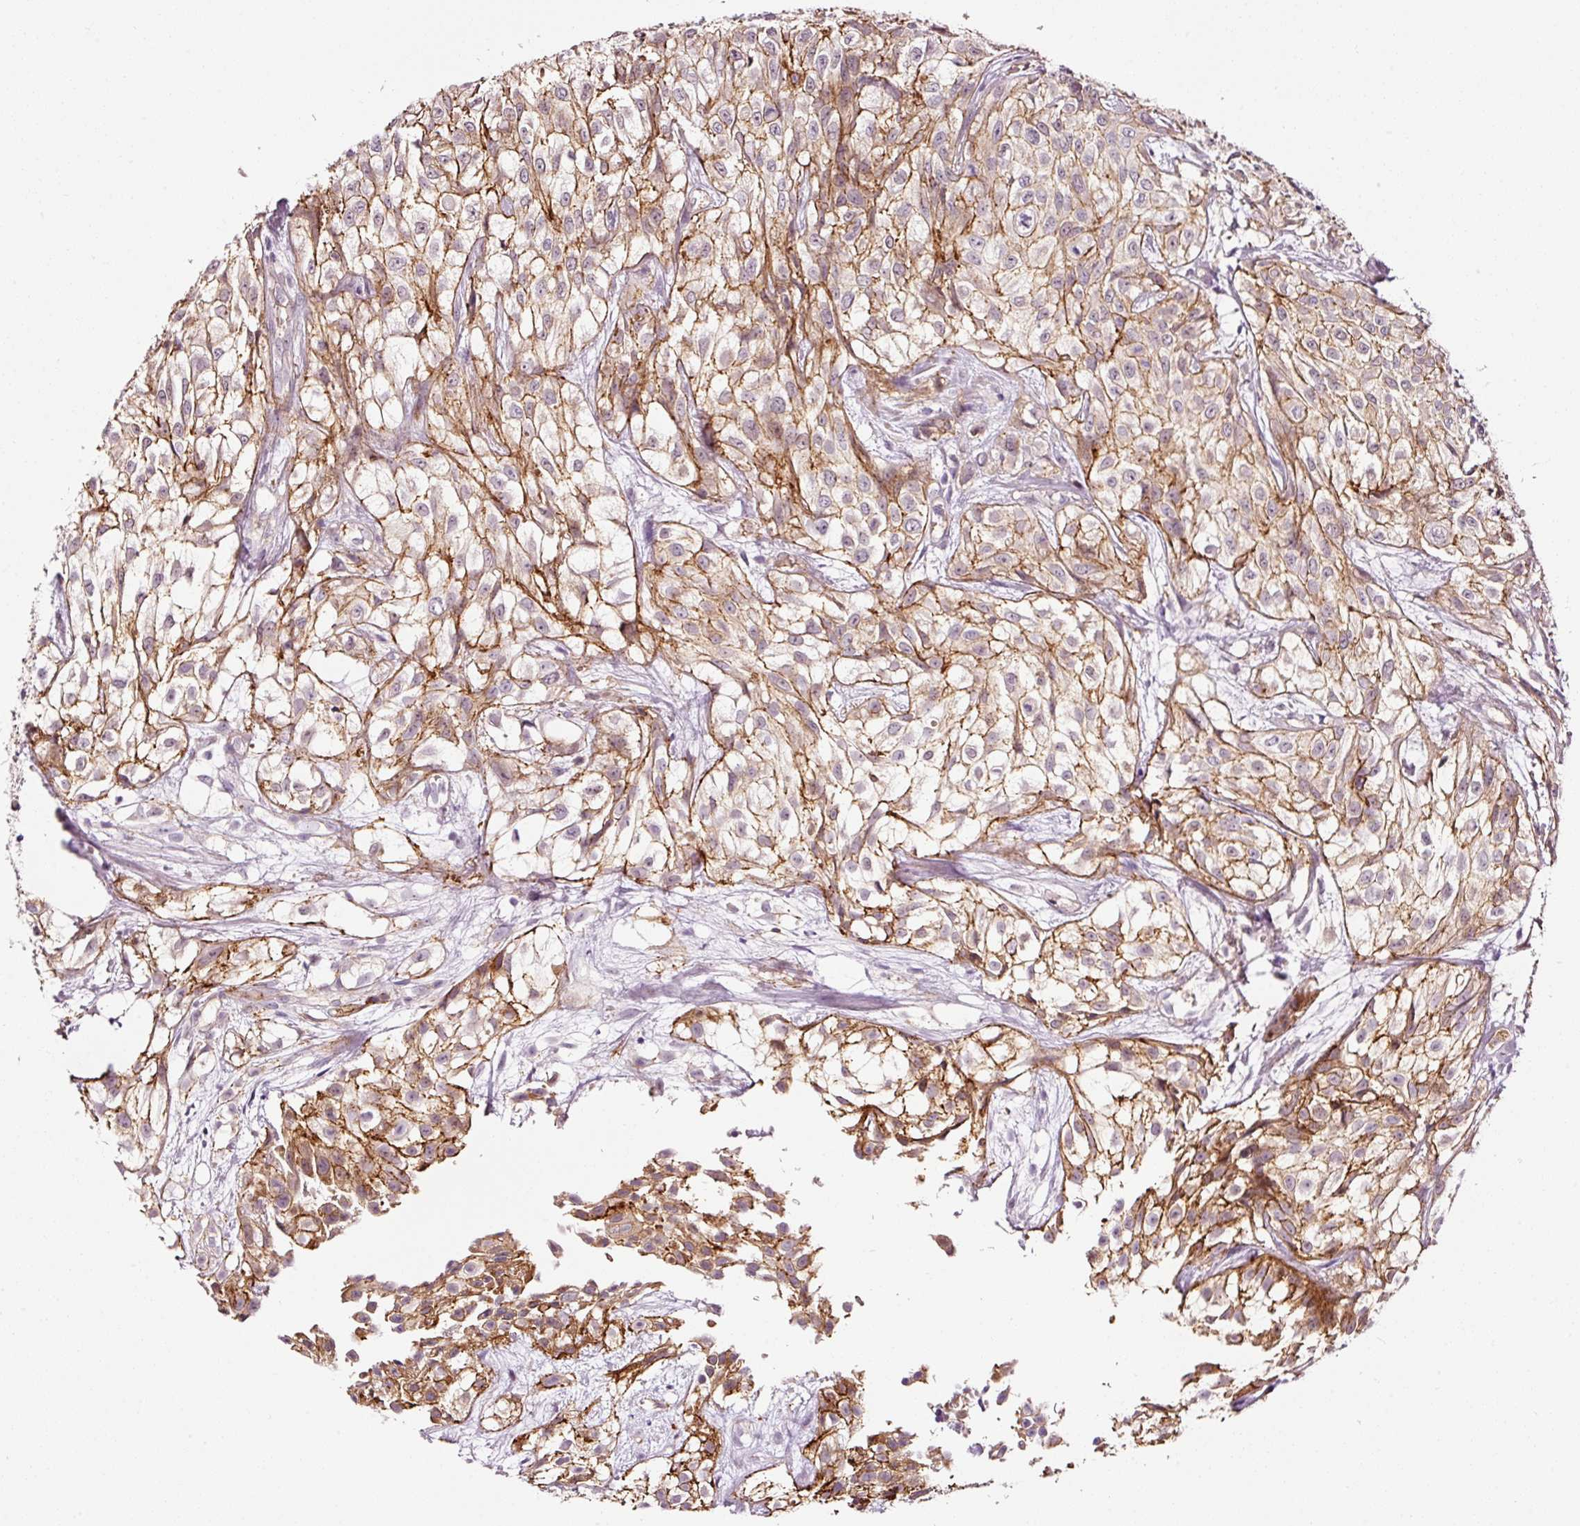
{"staining": {"intensity": "moderate", "quantity": ">75%", "location": "cytoplasmic/membranous"}, "tissue": "urothelial cancer", "cell_type": "Tumor cells", "image_type": "cancer", "snomed": [{"axis": "morphology", "description": "Urothelial carcinoma, High grade"}, {"axis": "topography", "description": "Urinary bladder"}], "caption": "Immunohistochemistry (DAB (3,3'-diaminobenzidine)) staining of urothelial carcinoma (high-grade) reveals moderate cytoplasmic/membranous protein expression in about >75% of tumor cells.", "gene": "ABCB4", "patient": {"sex": "male", "age": 56}}